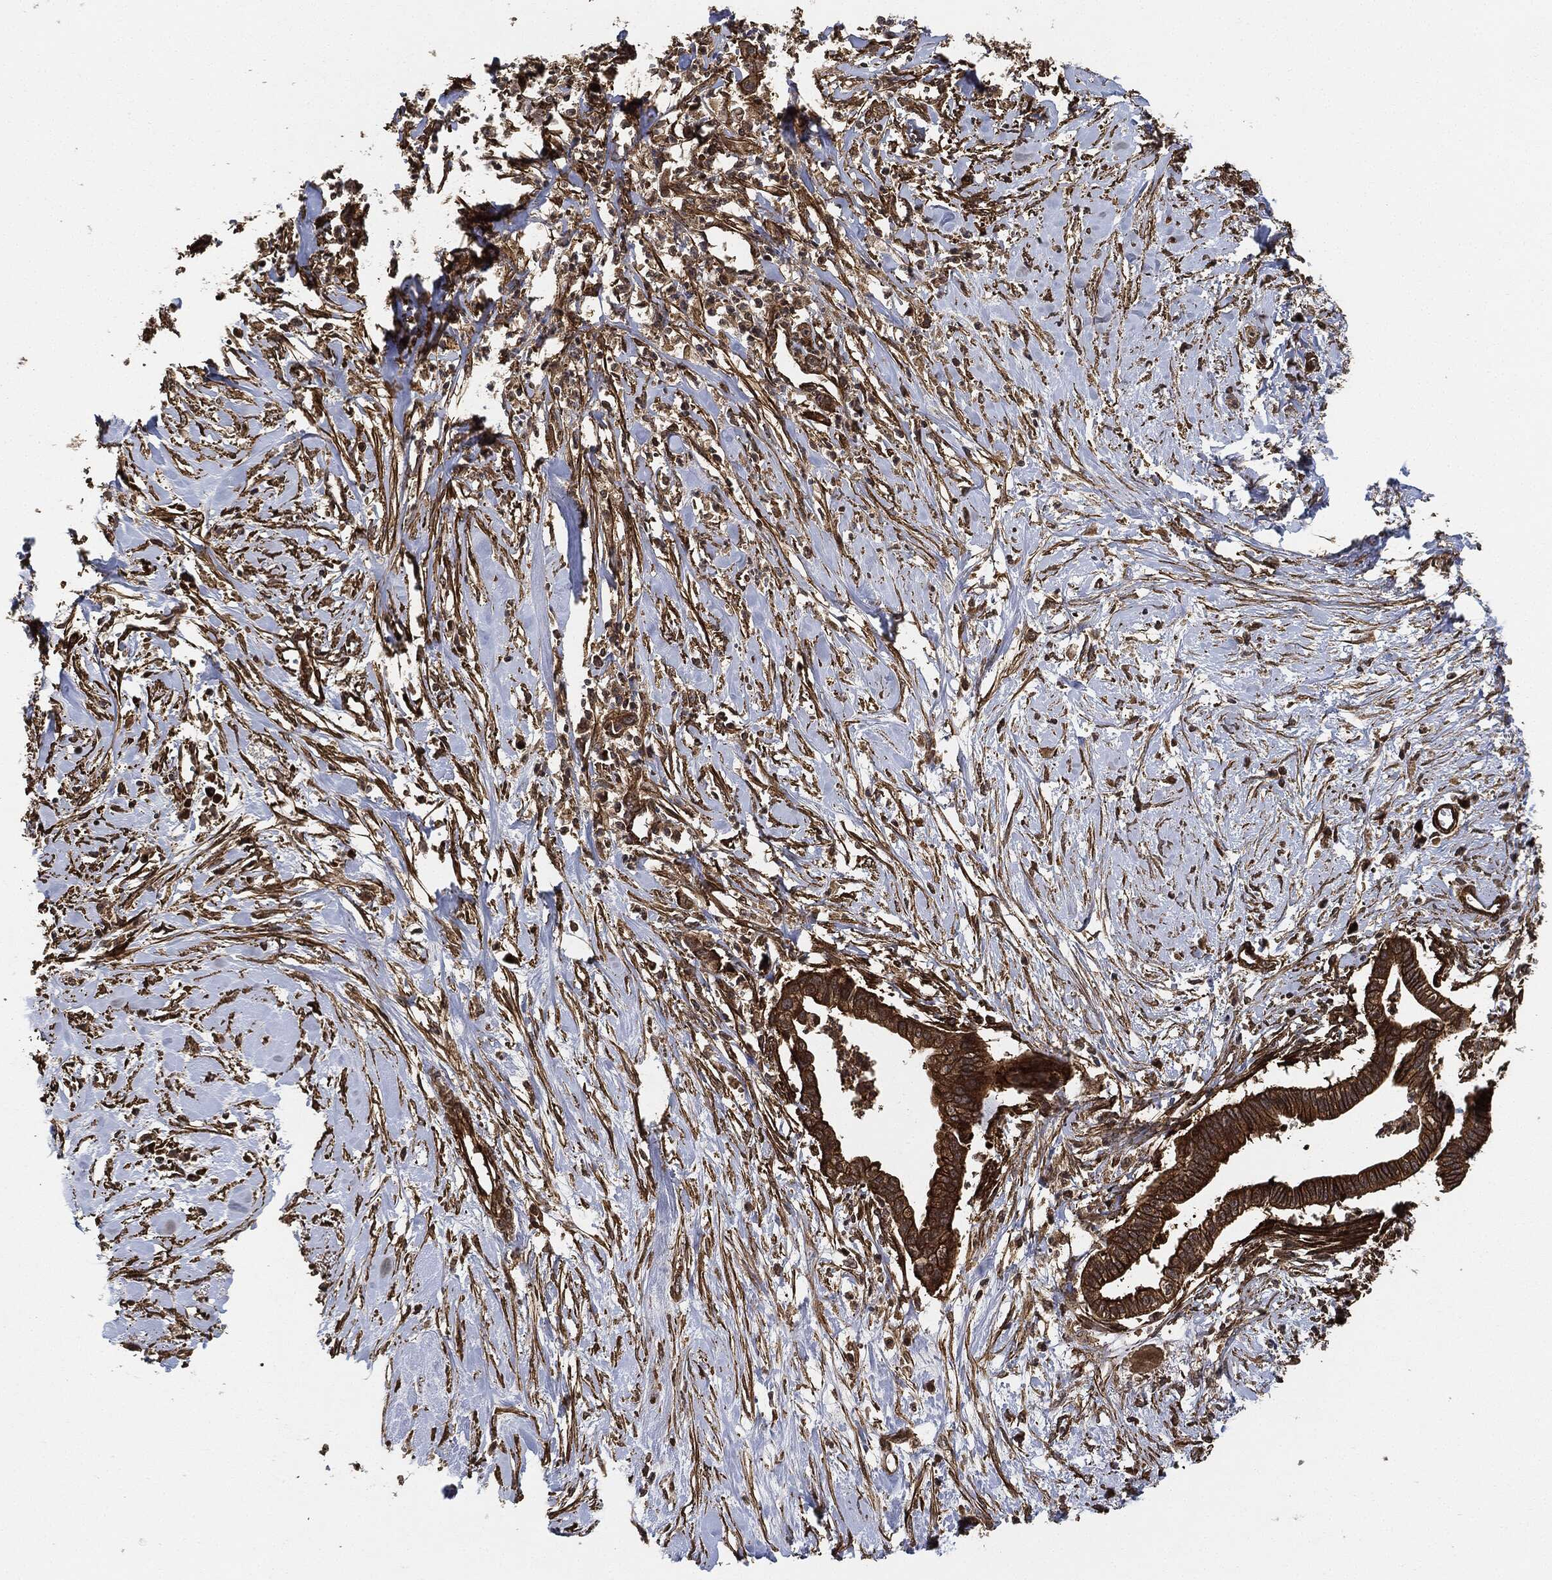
{"staining": {"intensity": "strong", "quantity": ">75%", "location": "cytoplasmic/membranous"}, "tissue": "pancreatic cancer", "cell_type": "Tumor cells", "image_type": "cancer", "snomed": [{"axis": "morphology", "description": "Normal tissue, NOS"}, {"axis": "morphology", "description": "Adenocarcinoma, NOS"}, {"axis": "topography", "description": "Pancreas"}], "caption": "Protein analysis of pancreatic cancer tissue shows strong cytoplasmic/membranous expression in about >75% of tumor cells. The staining is performed using DAB brown chromogen to label protein expression. The nuclei are counter-stained blue using hematoxylin.", "gene": "CEP290", "patient": {"sex": "female", "age": 58}}